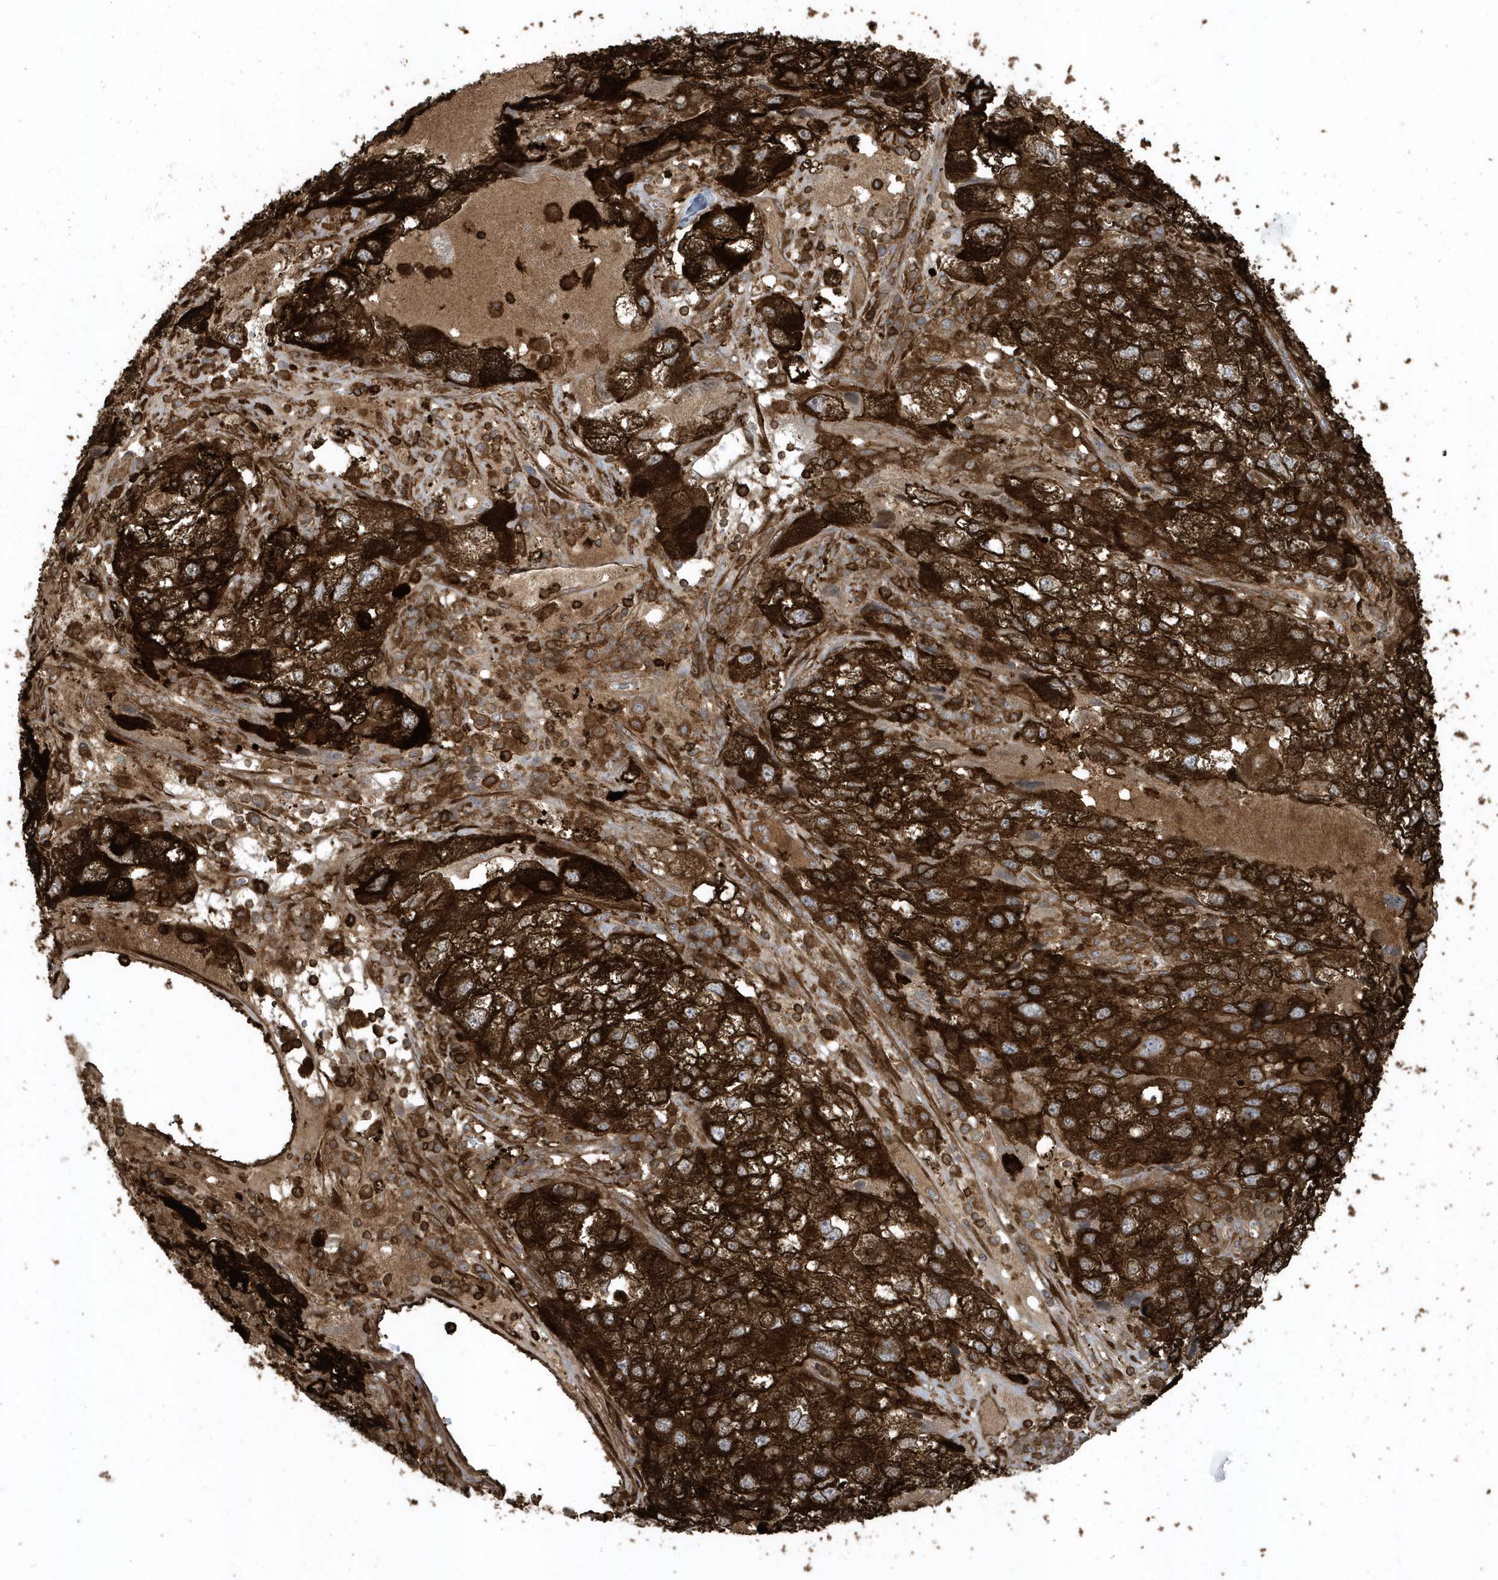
{"staining": {"intensity": "strong", "quantity": ">75%", "location": "cytoplasmic/membranous"}, "tissue": "endometrial cancer", "cell_type": "Tumor cells", "image_type": "cancer", "snomed": [{"axis": "morphology", "description": "Adenocarcinoma, NOS"}, {"axis": "topography", "description": "Endometrium"}], "caption": "Human endometrial cancer (adenocarcinoma) stained for a protein (brown) reveals strong cytoplasmic/membranous positive staining in about >75% of tumor cells.", "gene": "CLCN6", "patient": {"sex": "female", "age": 49}}